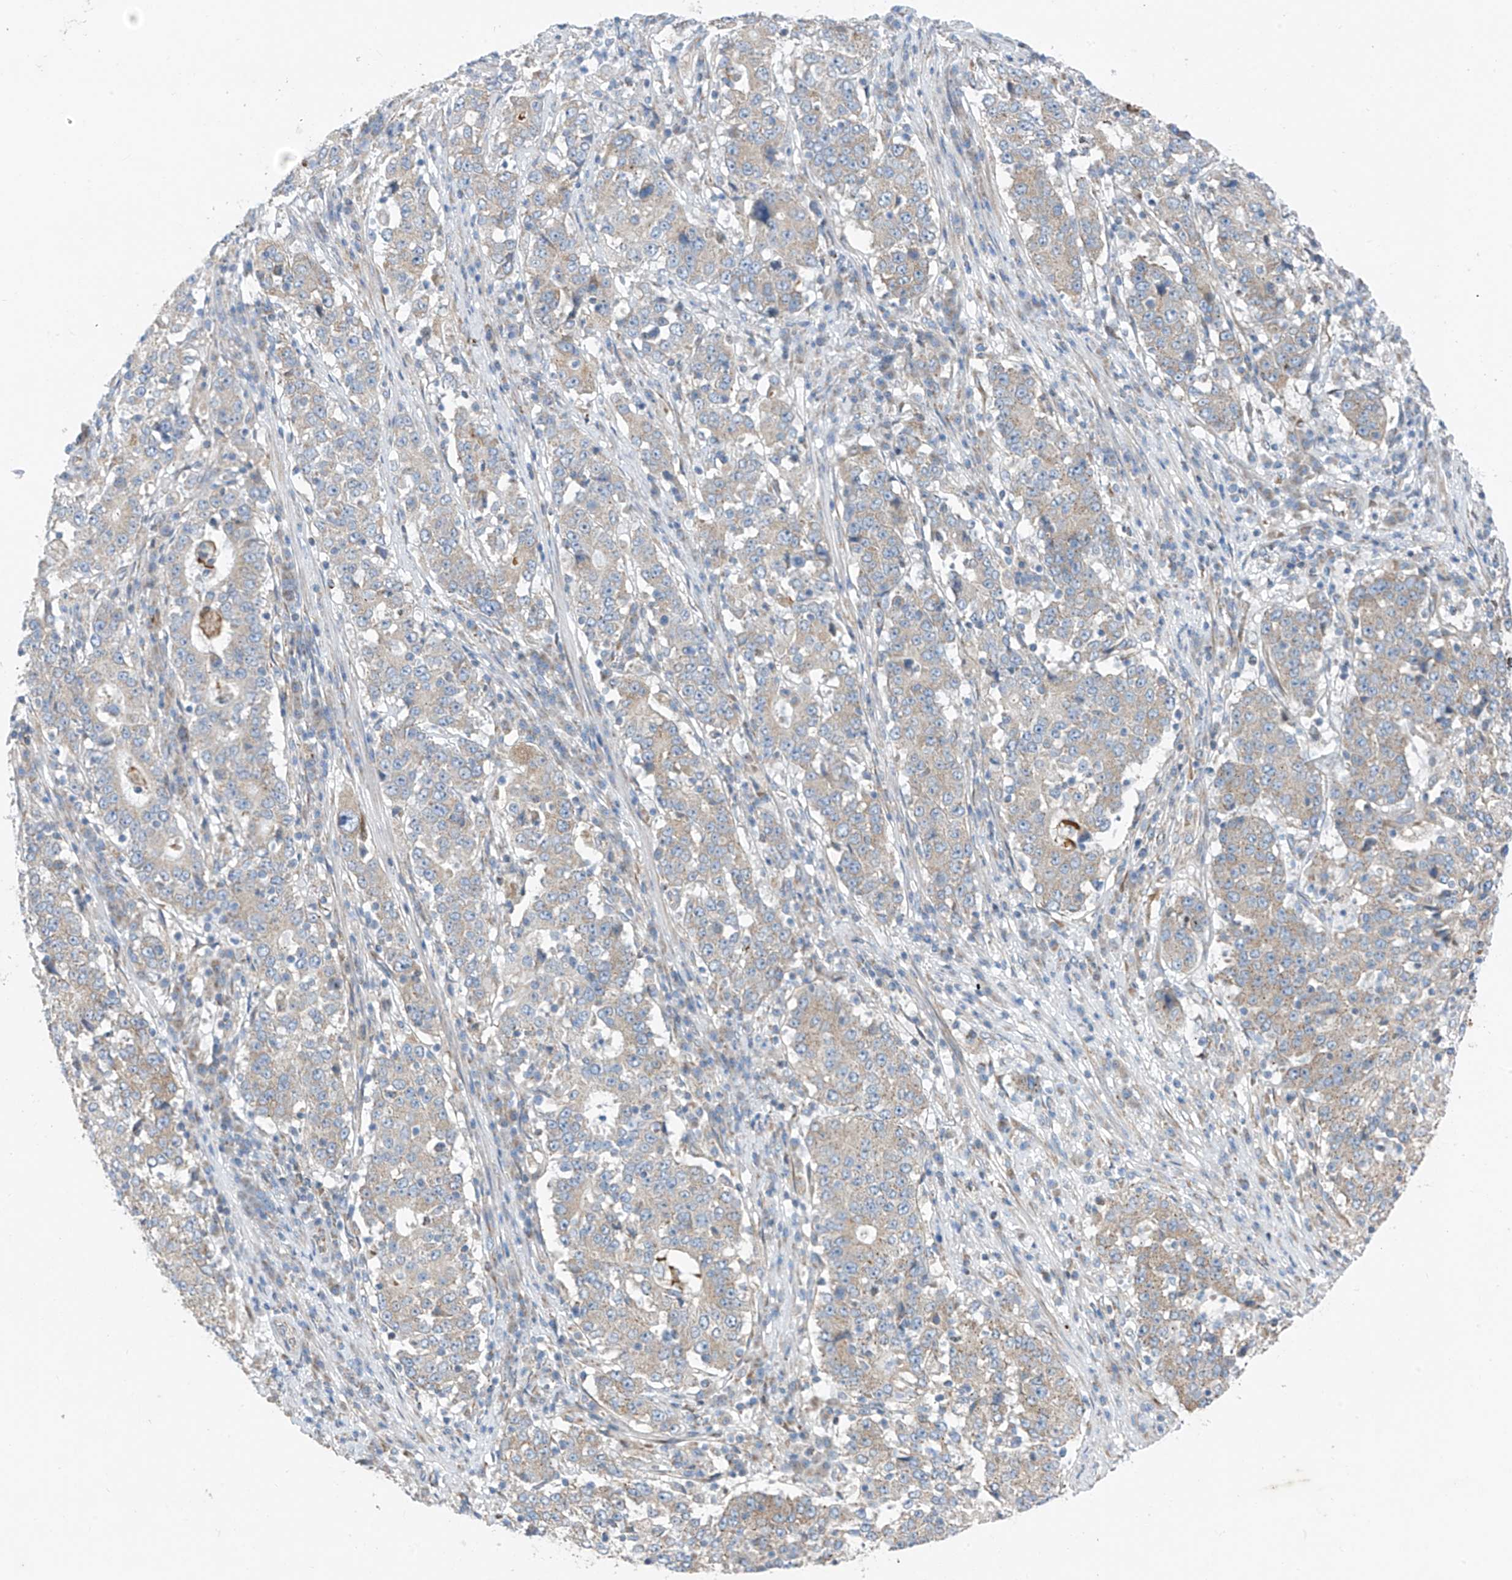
{"staining": {"intensity": "weak", "quantity": "25%-75%", "location": "cytoplasmic/membranous"}, "tissue": "stomach cancer", "cell_type": "Tumor cells", "image_type": "cancer", "snomed": [{"axis": "morphology", "description": "Adenocarcinoma, NOS"}, {"axis": "topography", "description": "Stomach"}], "caption": "Adenocarcinoma (stomach) tissue shows weak cytoplasmic/membranous positivity in approximately 25%-75% of tumor cells", "gene": "EOMES", "patient": {"sex": "male", "age": 59}}